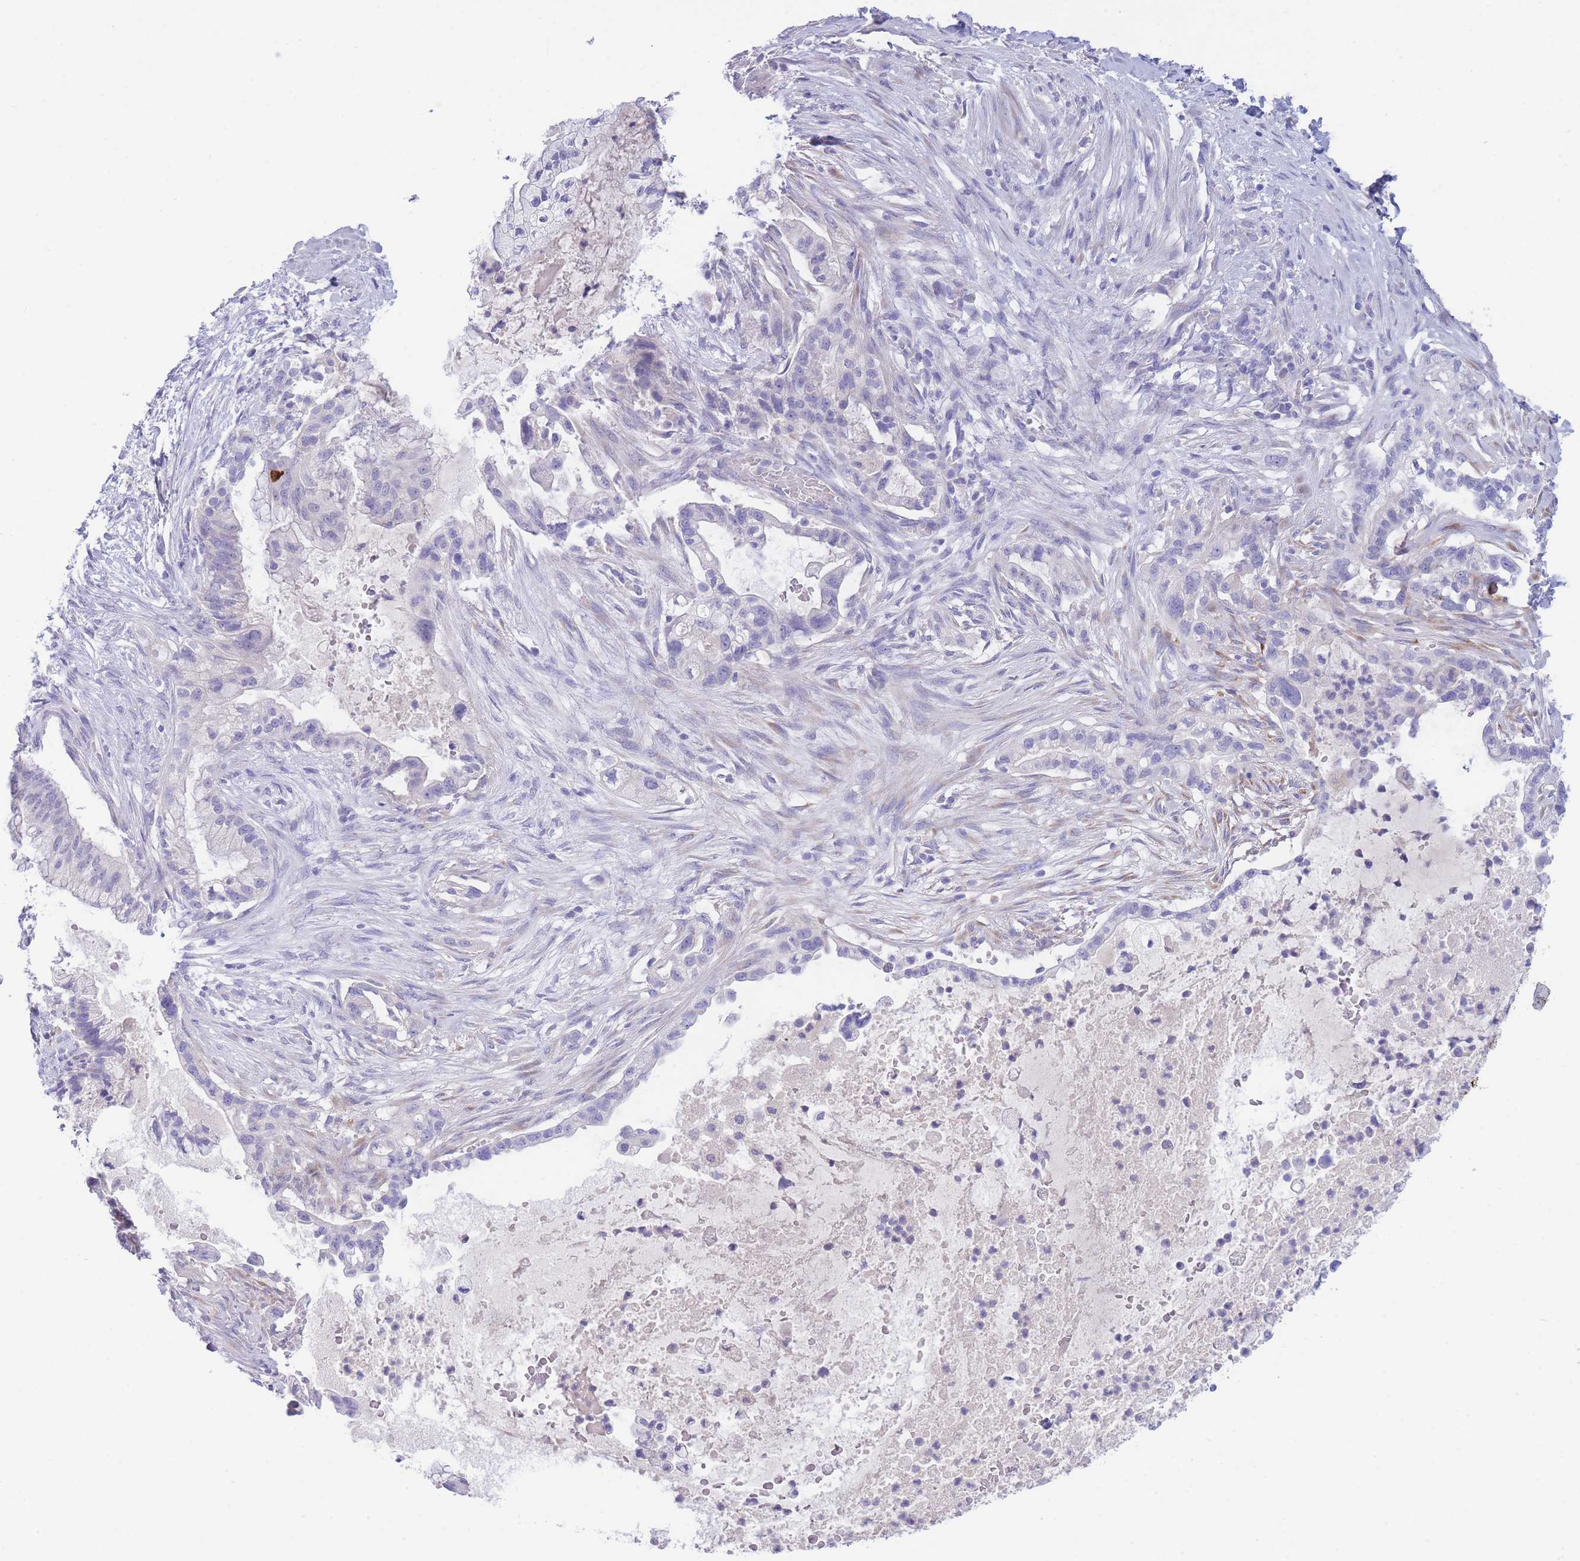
{"staining": {"intensity": "negative", "quantity": "none", "location": "none"}, "tissue": "pancreatic cancer", "cell_type": "Tumor cells", "image_type": "cancer", "snomed": [{"axis": "morphology", "description": "Adenocarcinoma, NOS"}, {"axis": "topography", "description": "Pancreas"}], "caption": "A high-resolution photomicrograph shows IHC staining of pancreatic cancer, which shows no significant expression in tumor cells.", "gene": "PCDHB3", "patient": {"sex": "male", "age": 44}}